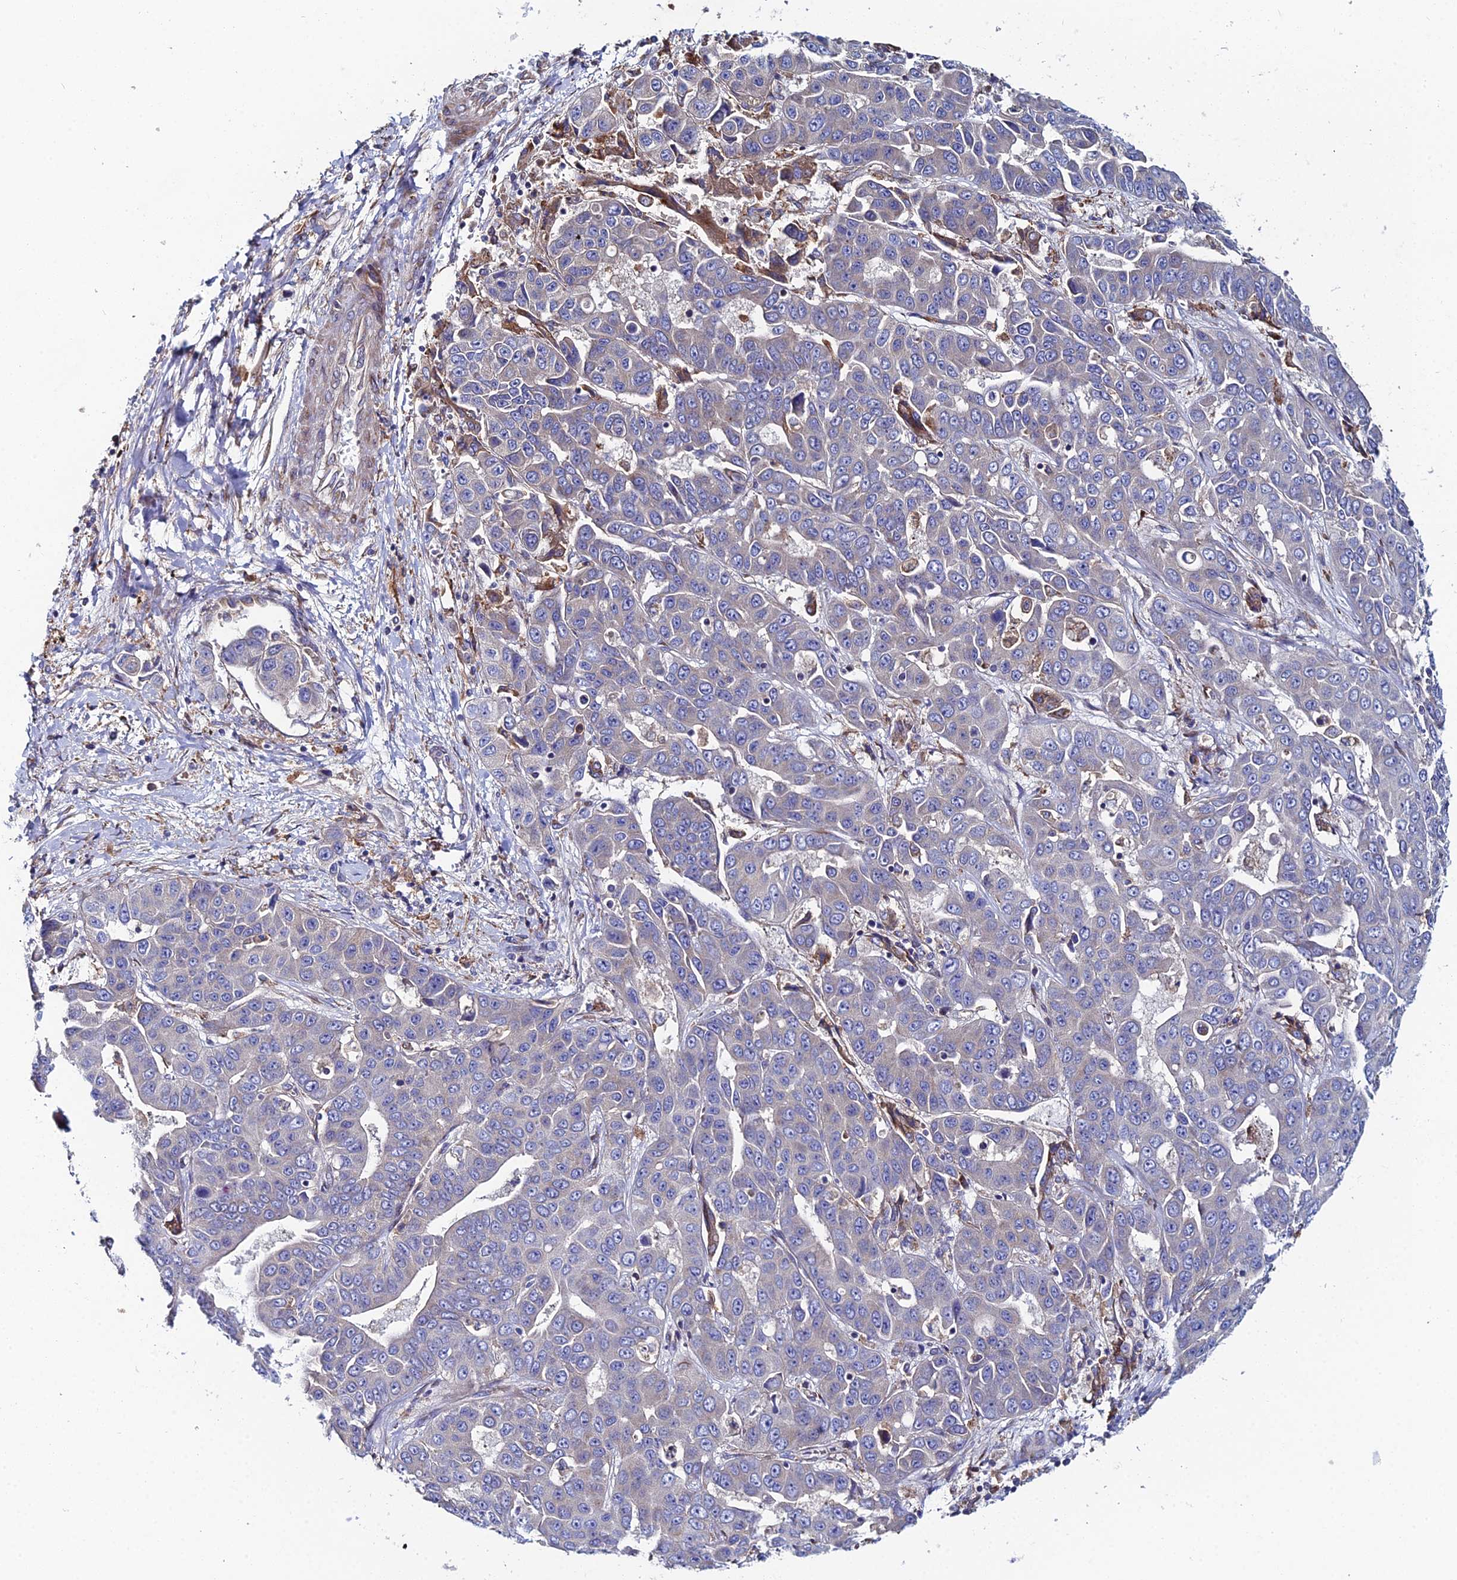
{"staining": {"intensity": "negative", "quantity": "none", "location": "none"}, "tissue": "liver cancer", "cell_type": "Tumor cells", "image_type": "cancer", "snomed": [{"axis": "morphology", "description": "Cholangiocarcinoma"}, {"axis": "topography", "description": "Liver"}], "caption": "DAB immunohistochemical staining of human liver cholangiocarcinoma displays no significant staining in tumor cells. Nuclei are stained in blue.", "gene": "CLCN3", "patient": {"sex": "female", "age": 52}}